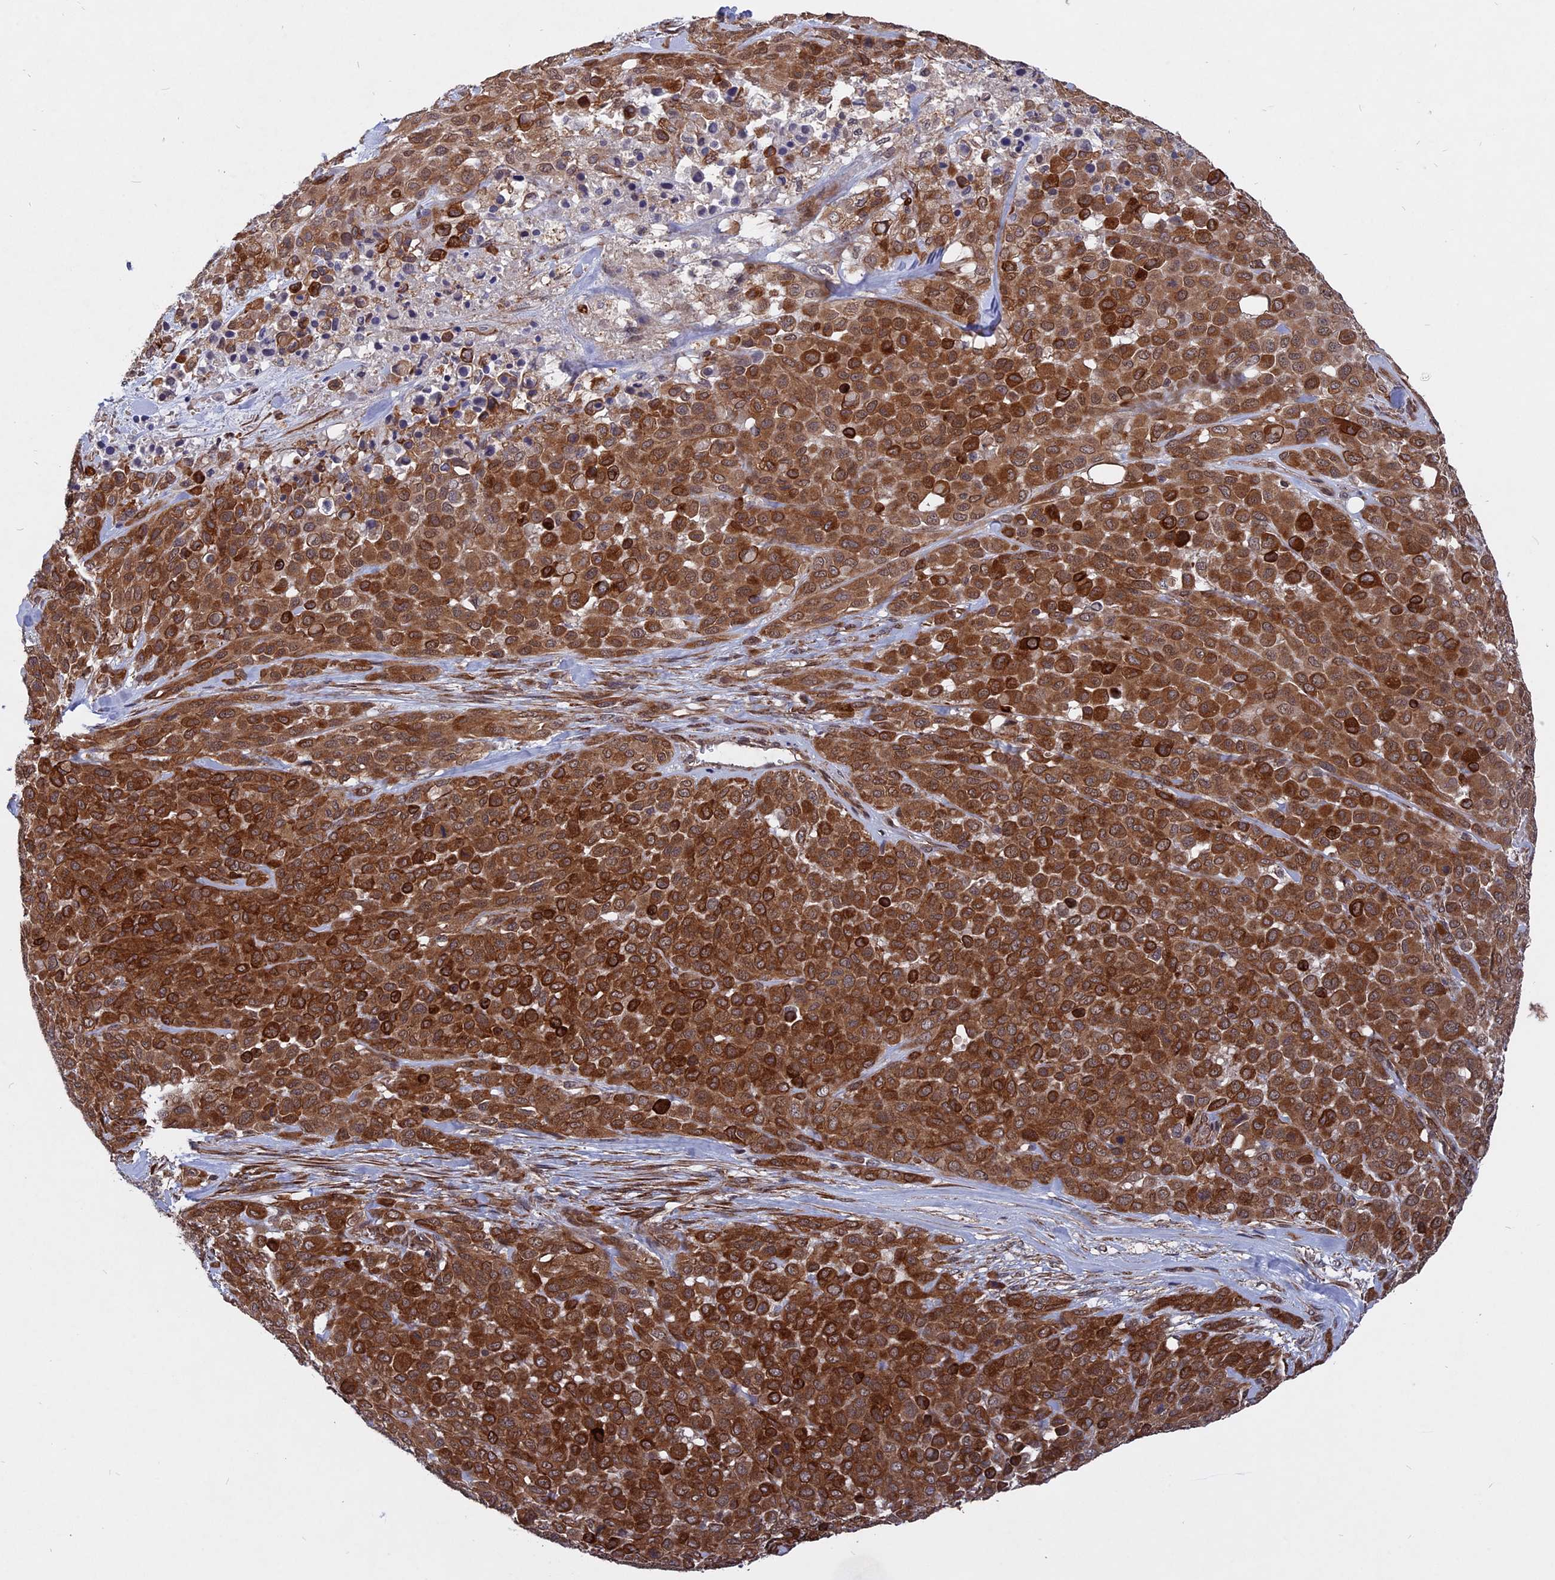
{"staining": {"intensity": "strong", "quantity": ">75%", "location": "cytoplasmic/membranous,nuclear"}, "tissue": "melanoma", "cell_type": "Tumor cells", "image_type": "cancer", "snomed": [{"axis": "morphology", "description": "Malignant melanoma, Metastatic site"}, {"axis": "topography", "description": "Skin"}], "caption": "A high amount of strong cytoplasmic/membranous and nuclear positivity is appreciated in approximately >75% of tumor cells in malignant melanoma (metastatic site) tissue. (DAB (3,3'-diaminobenzidine) IHC with brightfield microscopy, high magnification).", "gene": "NOSIP", "patient": {"sex": "female", "age": 81}}